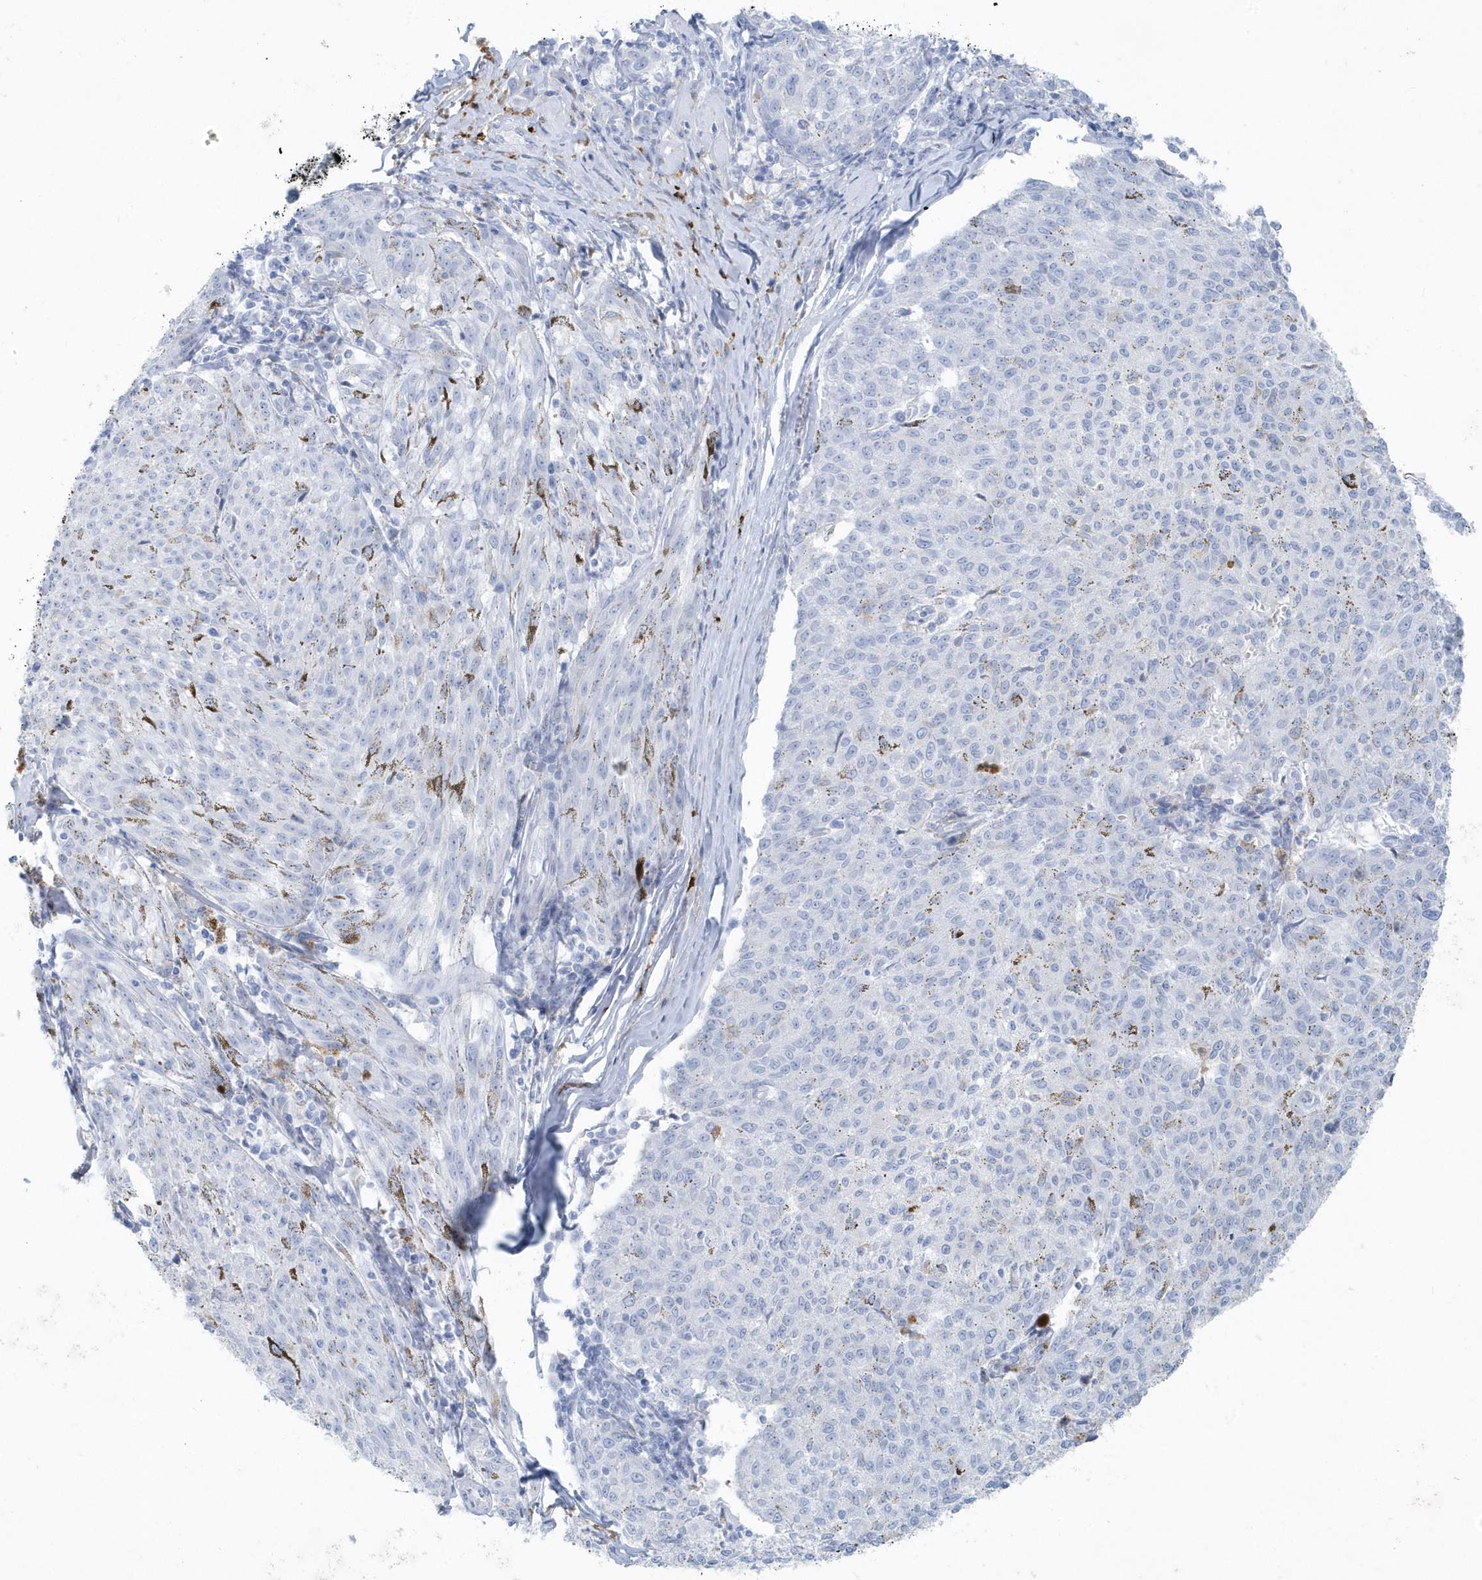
{"staining": {"intensity": "negative", "quantity": "none", "location": "none"}, "tissue": "melanoma", "cell_type": "Tumor cells", "image_type": "cancer", "snomed": [{"axis": "morphology", "description": "Malignant melanoma, NOS"}, {"axis": "topography", "description": "Skin"}], "caption": "Micrograph shows no protein positivity in tumor cells of melanoma tissue.", "gene": "FAM98A", "patient": {"sex": "female", "age": 72}}